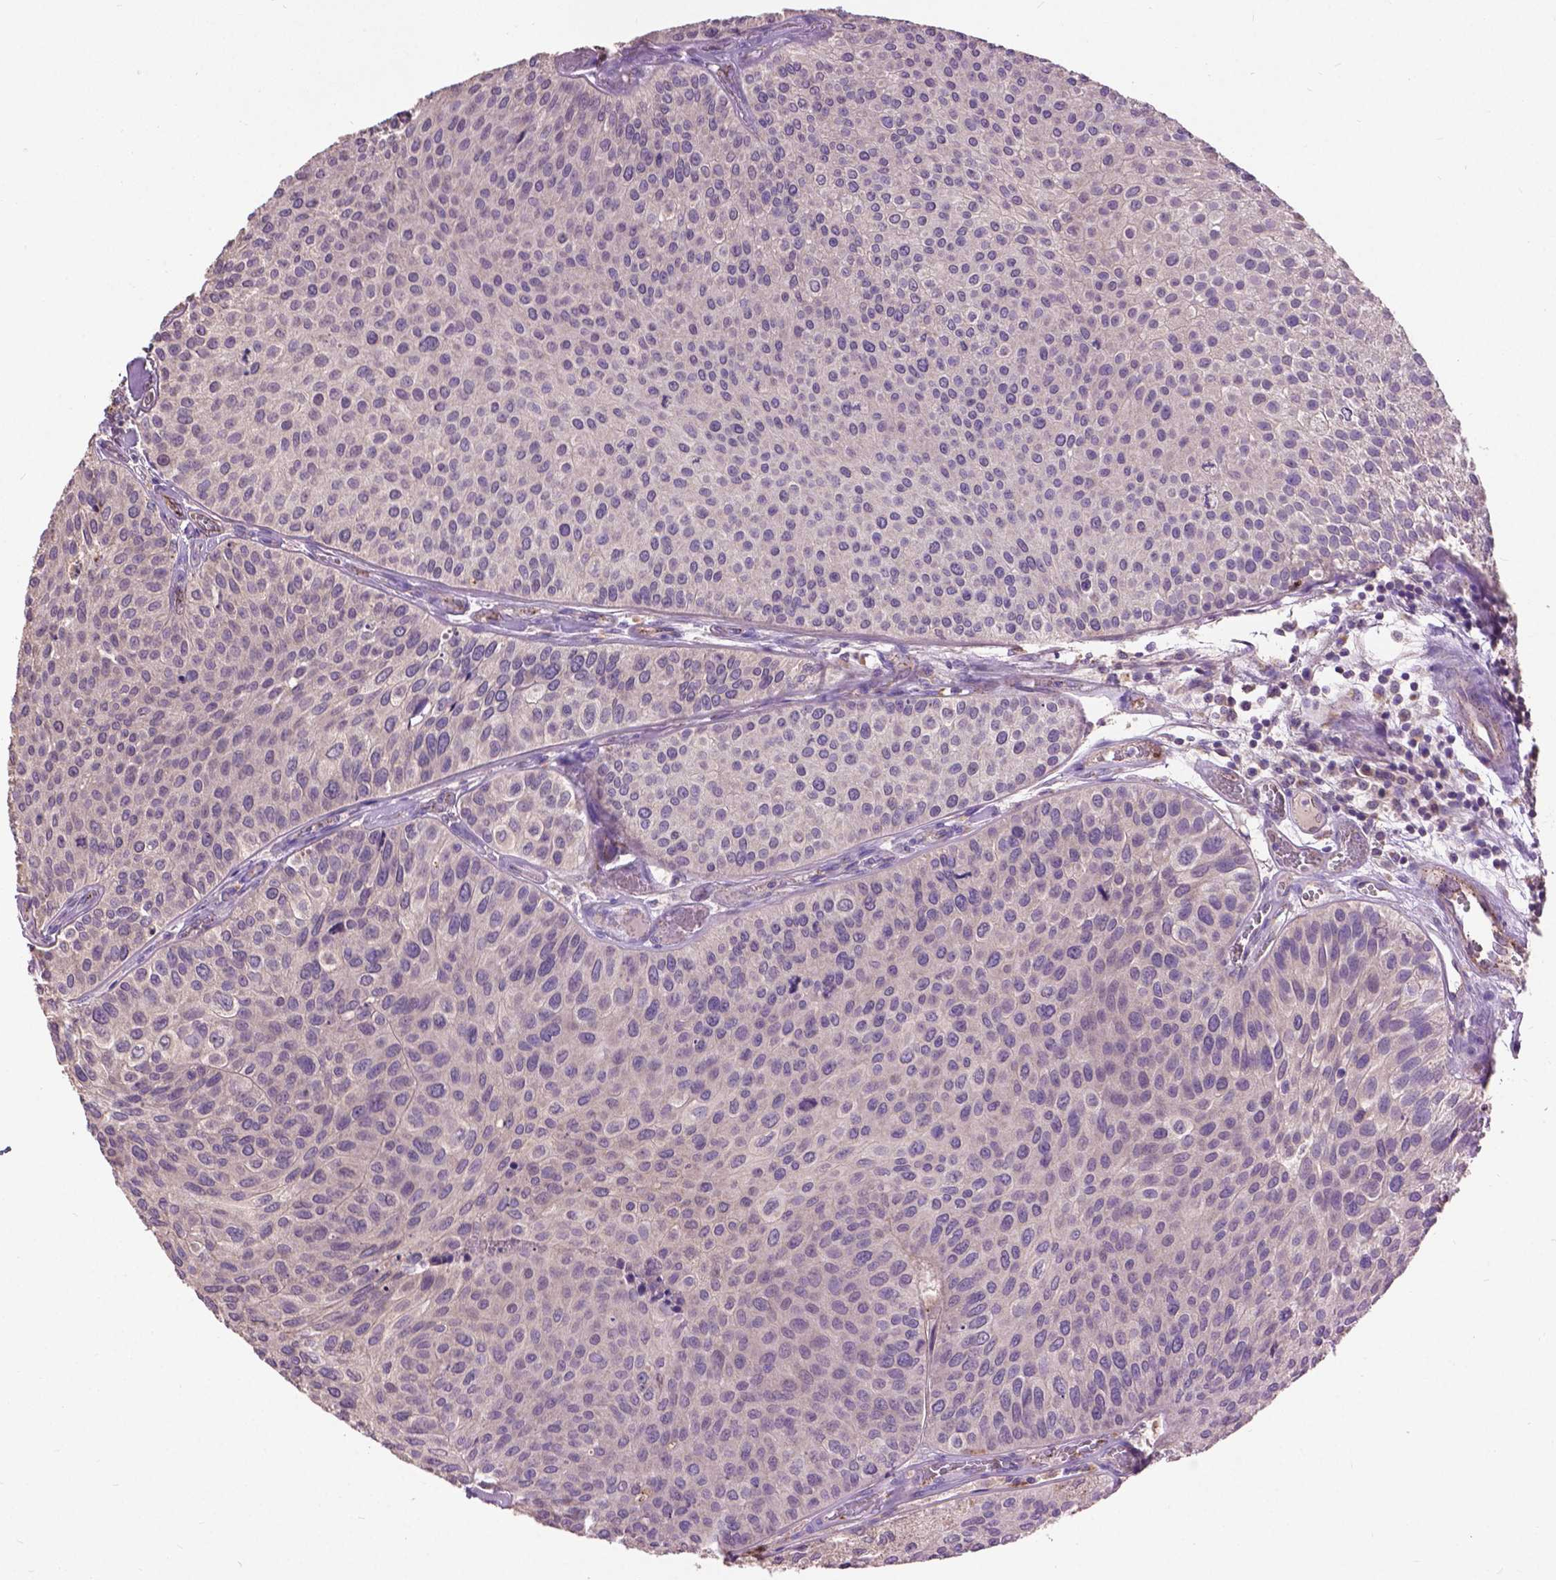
{"staining": {"intensity": "negative", "quantity": "none", "location": "none"}, "tissue": "urothelial cancer", "cell_type": "Tumor cells", "image_type": "cancer", "snomed": [{"axis": "morphology", "description": "Urothelial carcinoma, Low grade"}, {"axis": "topography", "description": "Urinary bladder"}], "caption": "A high-resolution image shows immunohistochemistry (IHC) staining of low-grade urothelial carcinoma, which shows no significant positivity in tumor cells.", "gene": "ZNF337", "patient": {"sex": "female", "age": 87}}